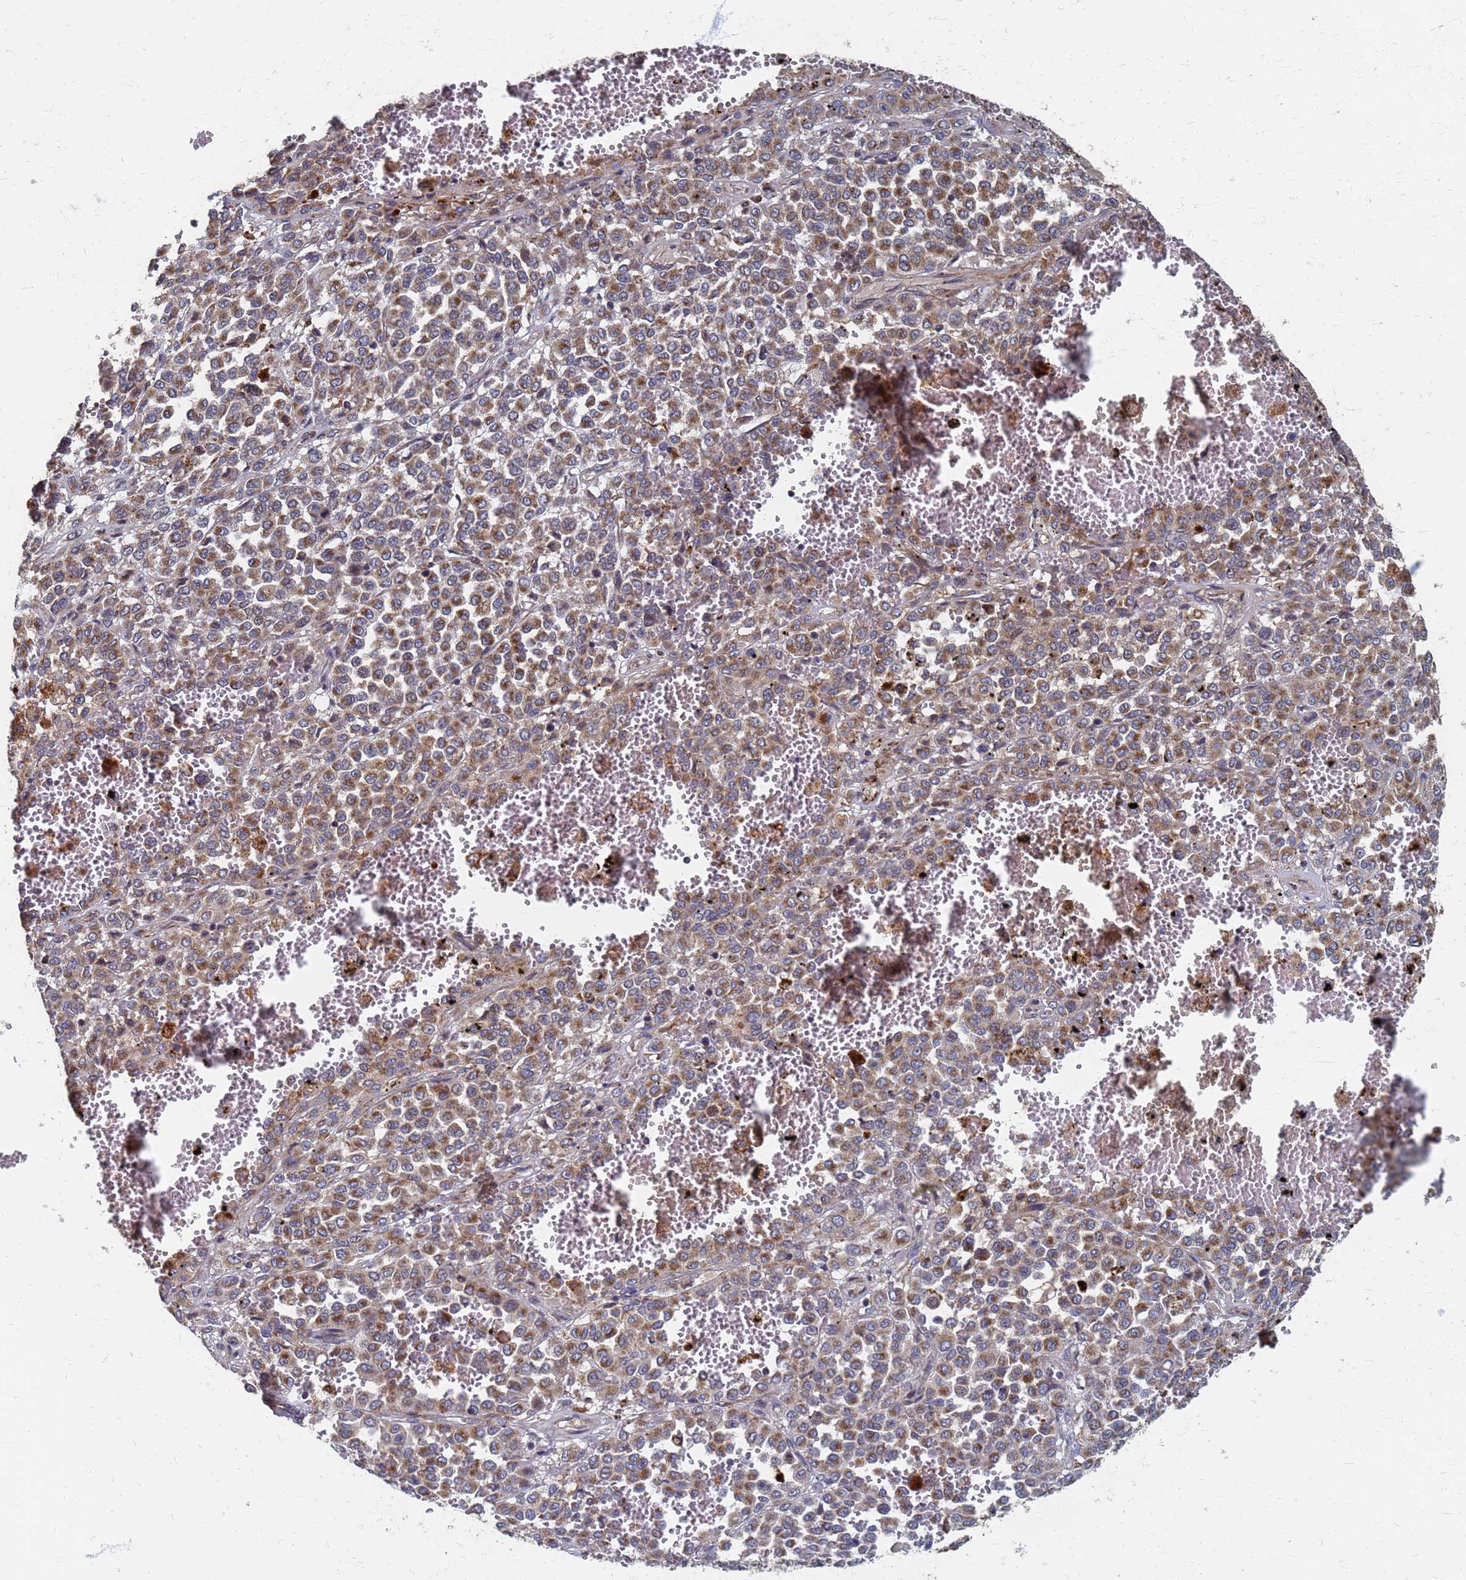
{"staining": {"intensity": "moderate", "quantity": ">75%", "location": "cytoplasmic/membranous"}, "tissue": "melanoma", "cell_type": "Tumor cells", "image_type": "cancer", "snomed": [{"axis": "morphology", "description": "Malignant melanoma, Metastatic site"}, {"axis": "topography", "description": "Pancreas"}], "caption": "Malignant melanoma (metastatic site) was stained to show a protein in brown. There is medium levels of moderate cytoplasmic/membranous positivity in about >75% of tumor cells.", "gene": "ATPAF1", "patient": {"sex": "female", "age": 30}}